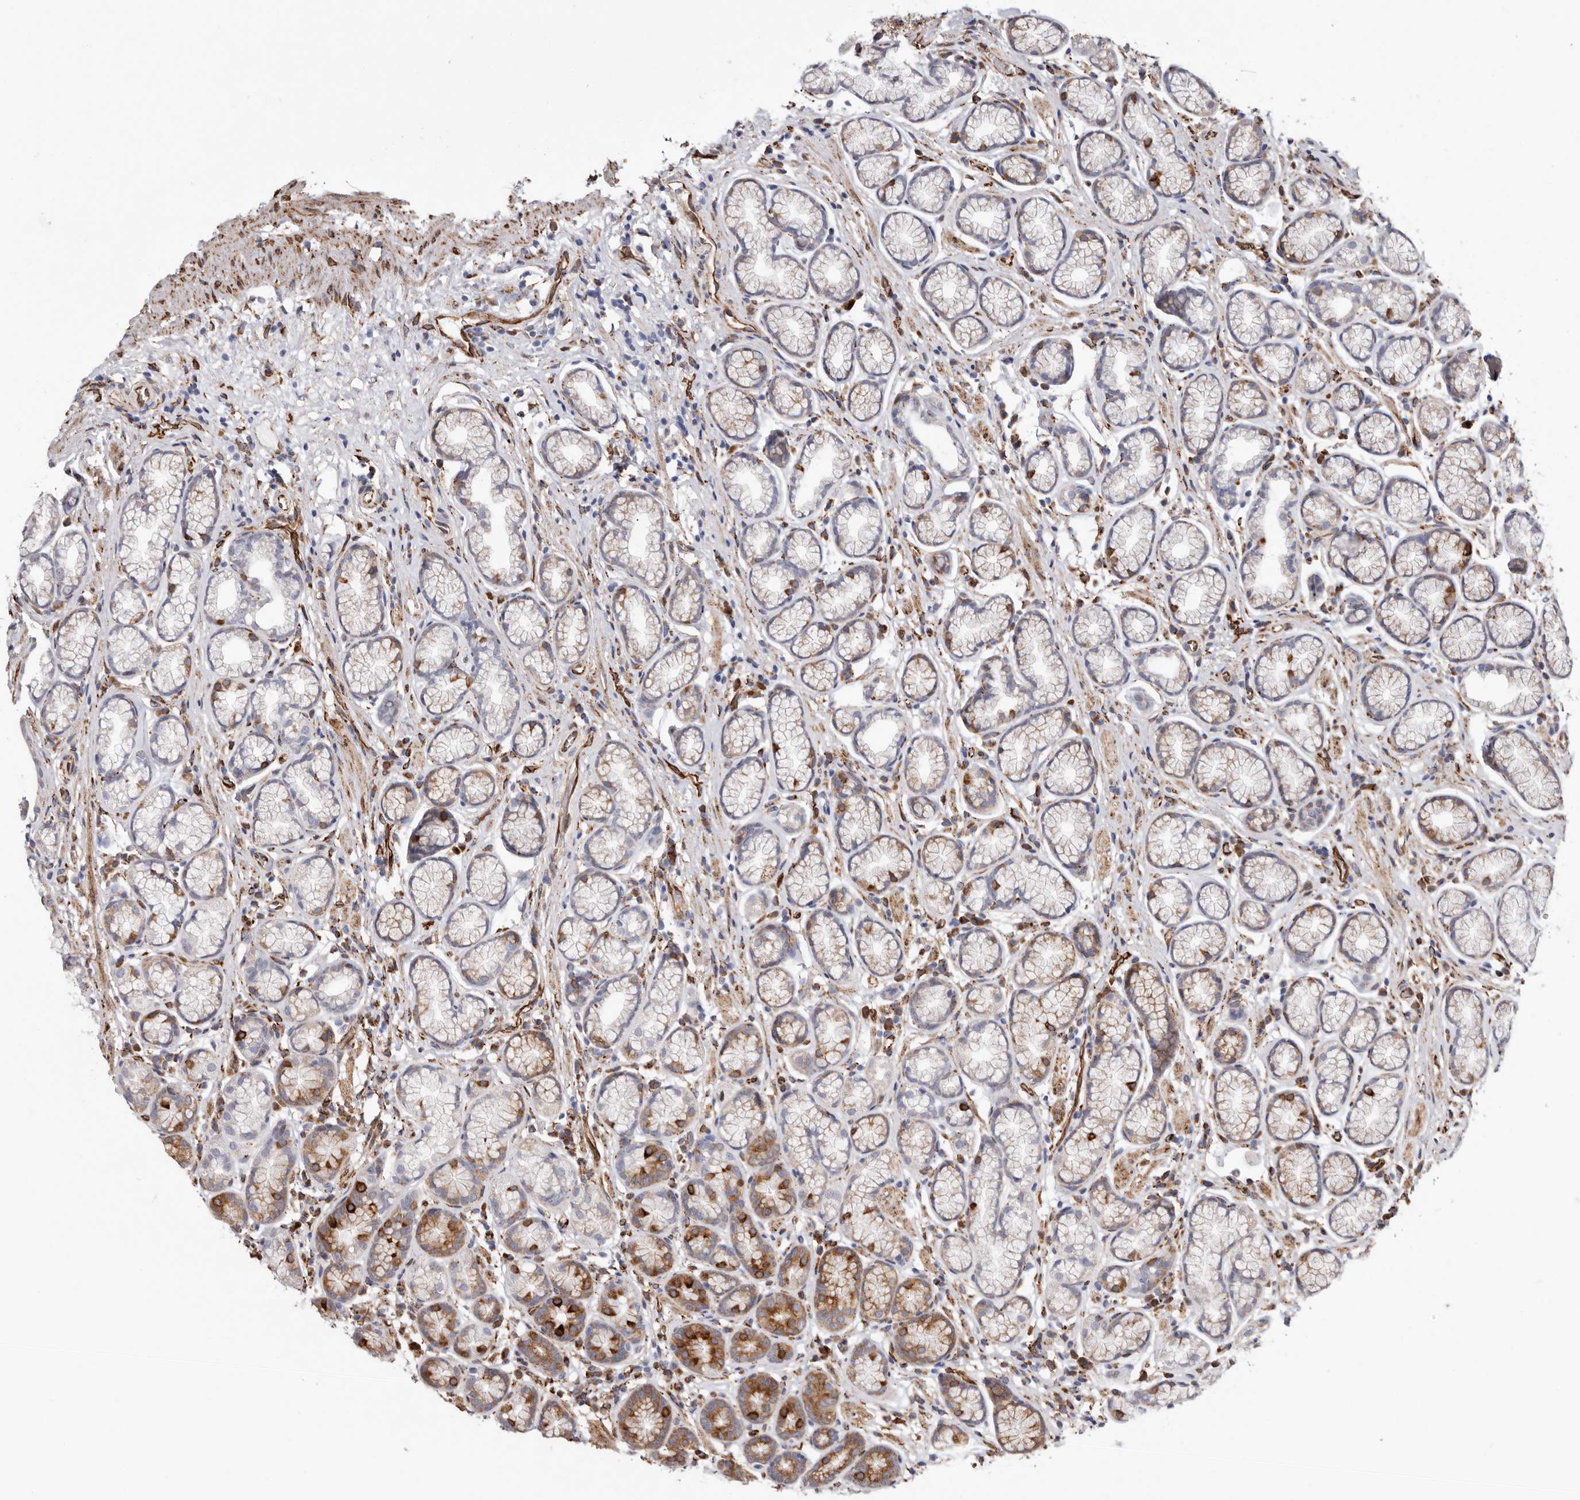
{"staining": {"intensity": "strong", "quantity": "<25%", "location": "cytoplasmic/membranous"}, "tissue": "stomach", "cell_type": "Glandular cells", "image_type": "normal", "snomed": [{"axis": "morphology", "description": "Normal tissue, NOS"}, {"axis": "topography", "description": "Stomach"}], "caption": "Protein positivity by immunohistochemistry exhibits strong cytoplasmic/membranous staining in about <25% of glandular cells in unremarkable stomach.", "gene": "SEMA3E", "patient": {"sex": "male", "age": 42}}